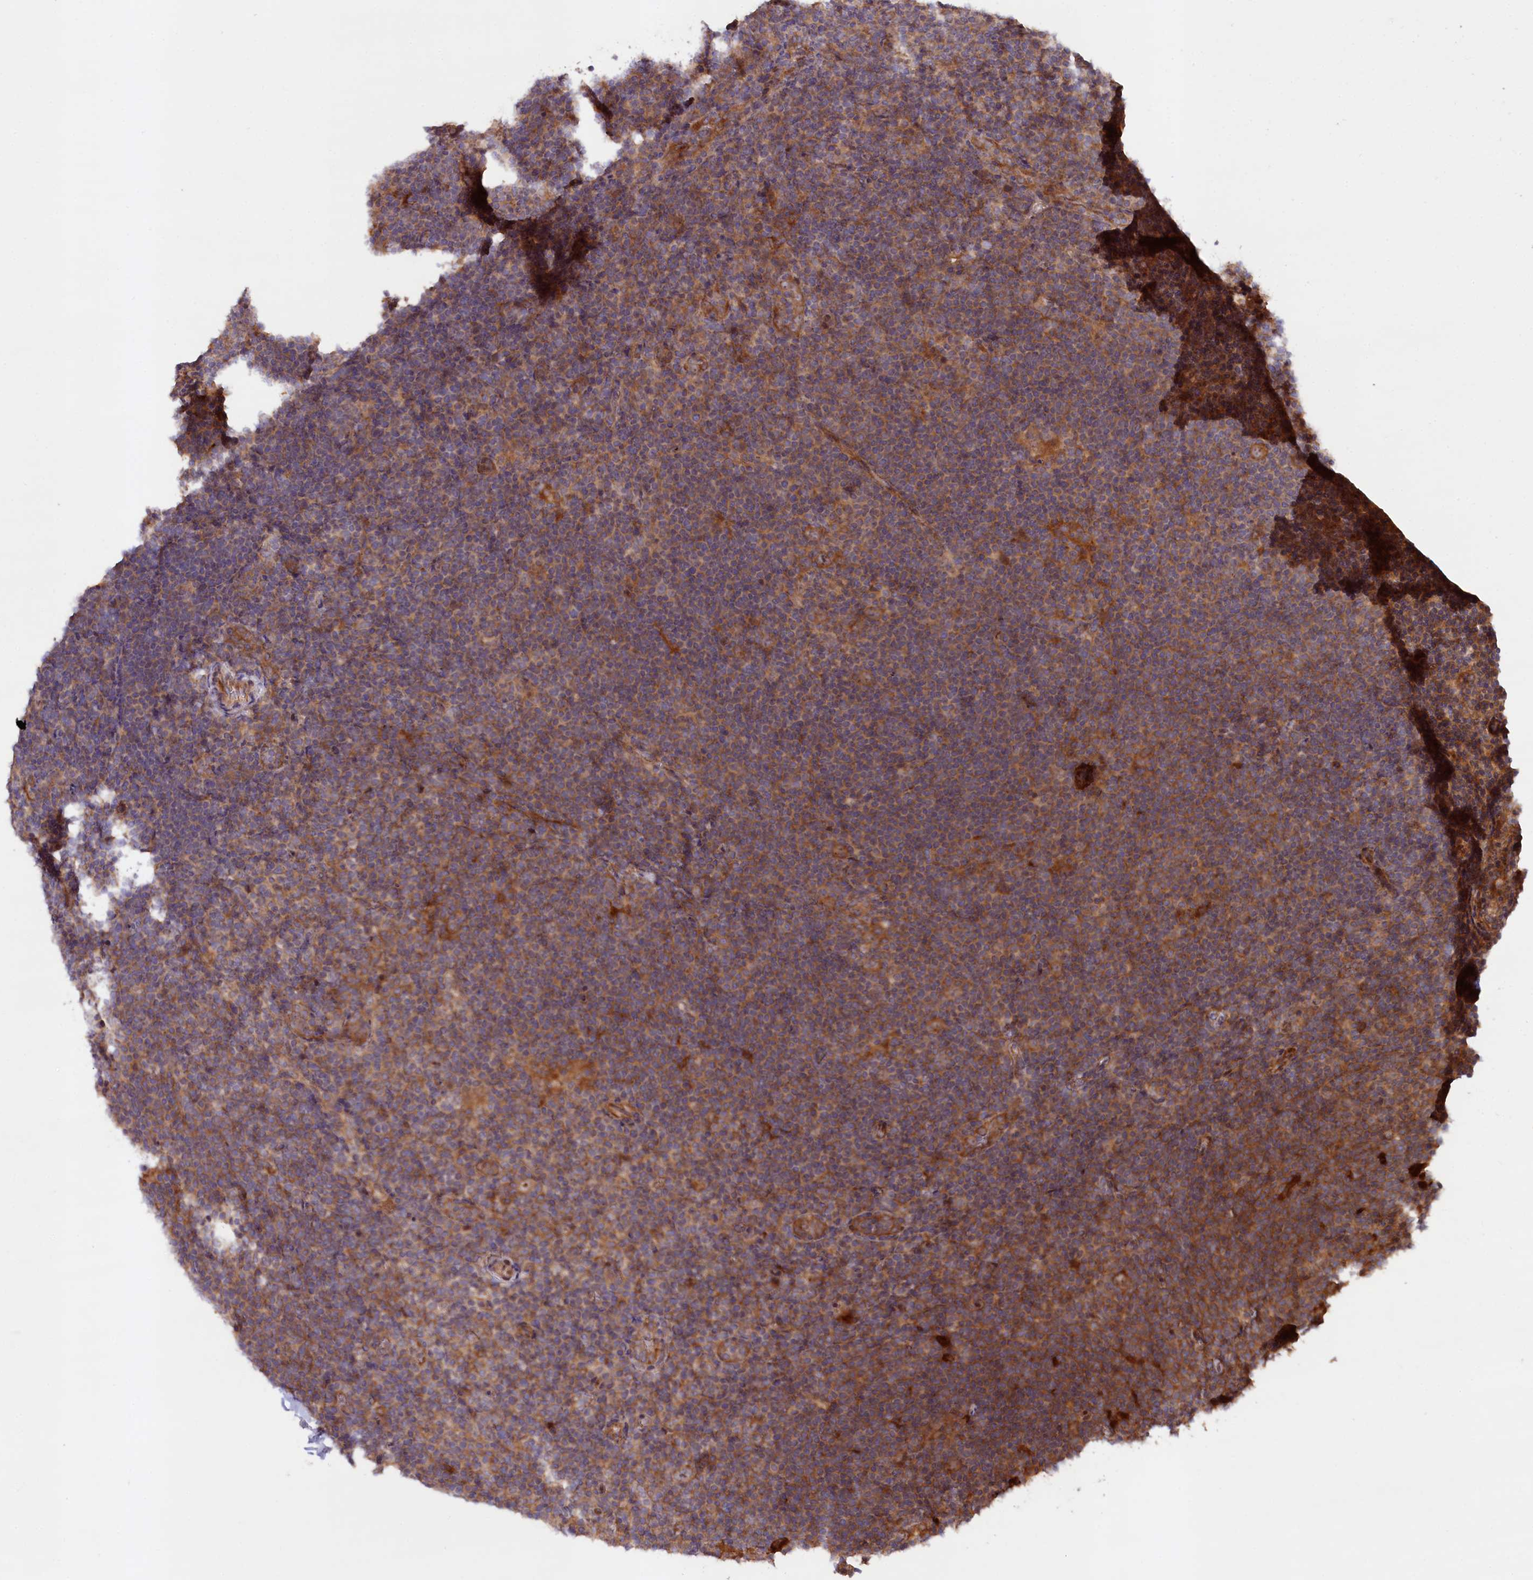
{"staining": {"intensity": "moderate", "quantity": ">75%", "location": "cytoplasmic/membranous"}, "tissue": "lymphoma", "cell_type": "Tumor cells", "image_type": "cancer", "snomed": [{"axis": "morphology", "description": "Hodgkin's disease, NOS"}, {"axis": "topography", "description": "Lymph node"}], "caption": "Tumor cells demonstrate moderate cytoplasmic/membranous staining in approximately >75% of cells in lymphoma.", "gene": "NEDD1", "patient": {"sex": "female", "age": 57}}